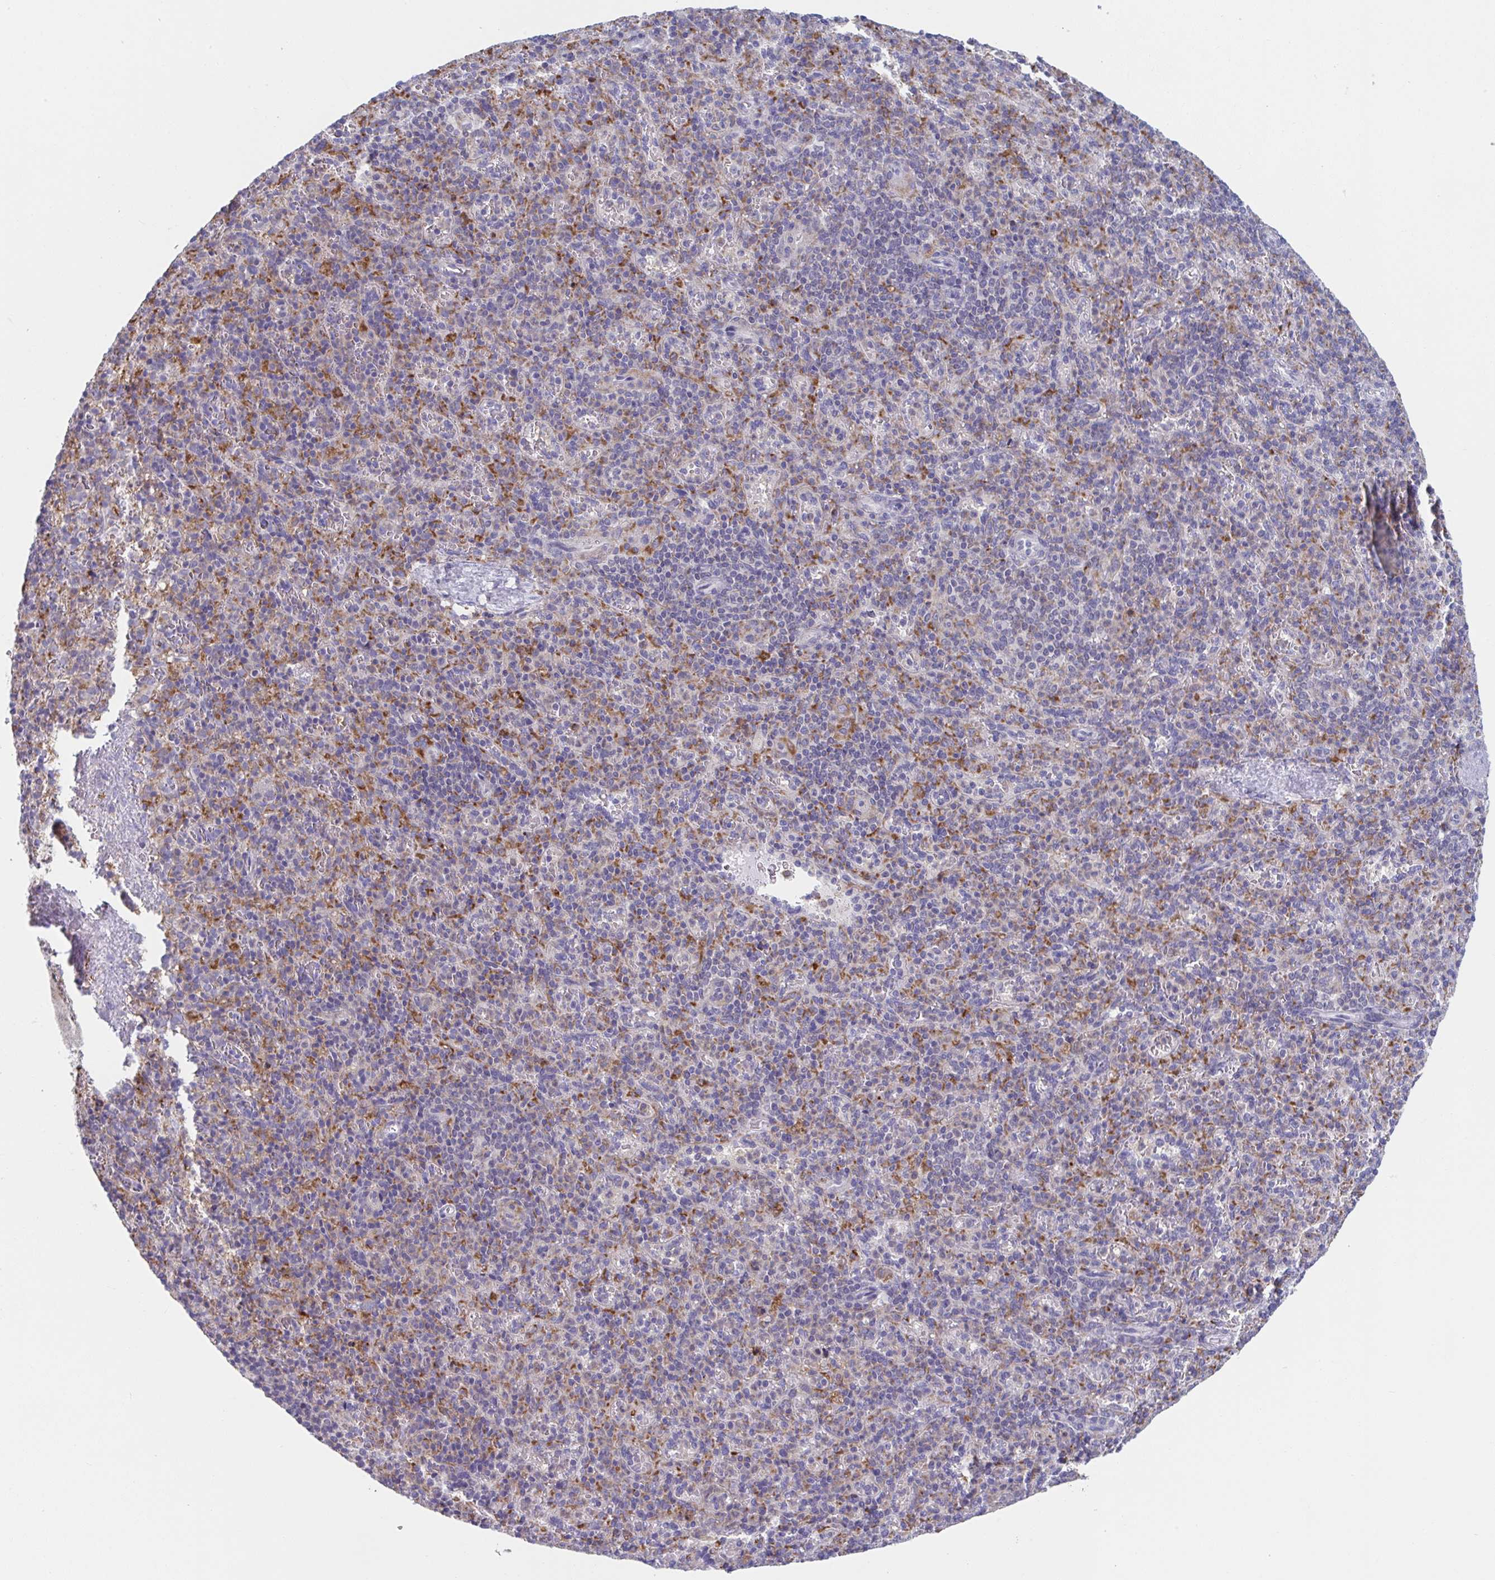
{"staining": {"intensity": "negative", "quantity": "none", "location": "none"}, "tissue": "spleen", "cell_type": "Cells in red pulp", "image_type": "normal", "snomed": [{"axis": "morphology", "description": "Normal tissue, NOS"}, {"axis": "topography", "description": "Spleen"}], "caption": "The IHC image has no significant expression in cells in red pulp of spleen.", "gene": "NIPSNAP1", "patient": {"sex": "female", "age": 74}}